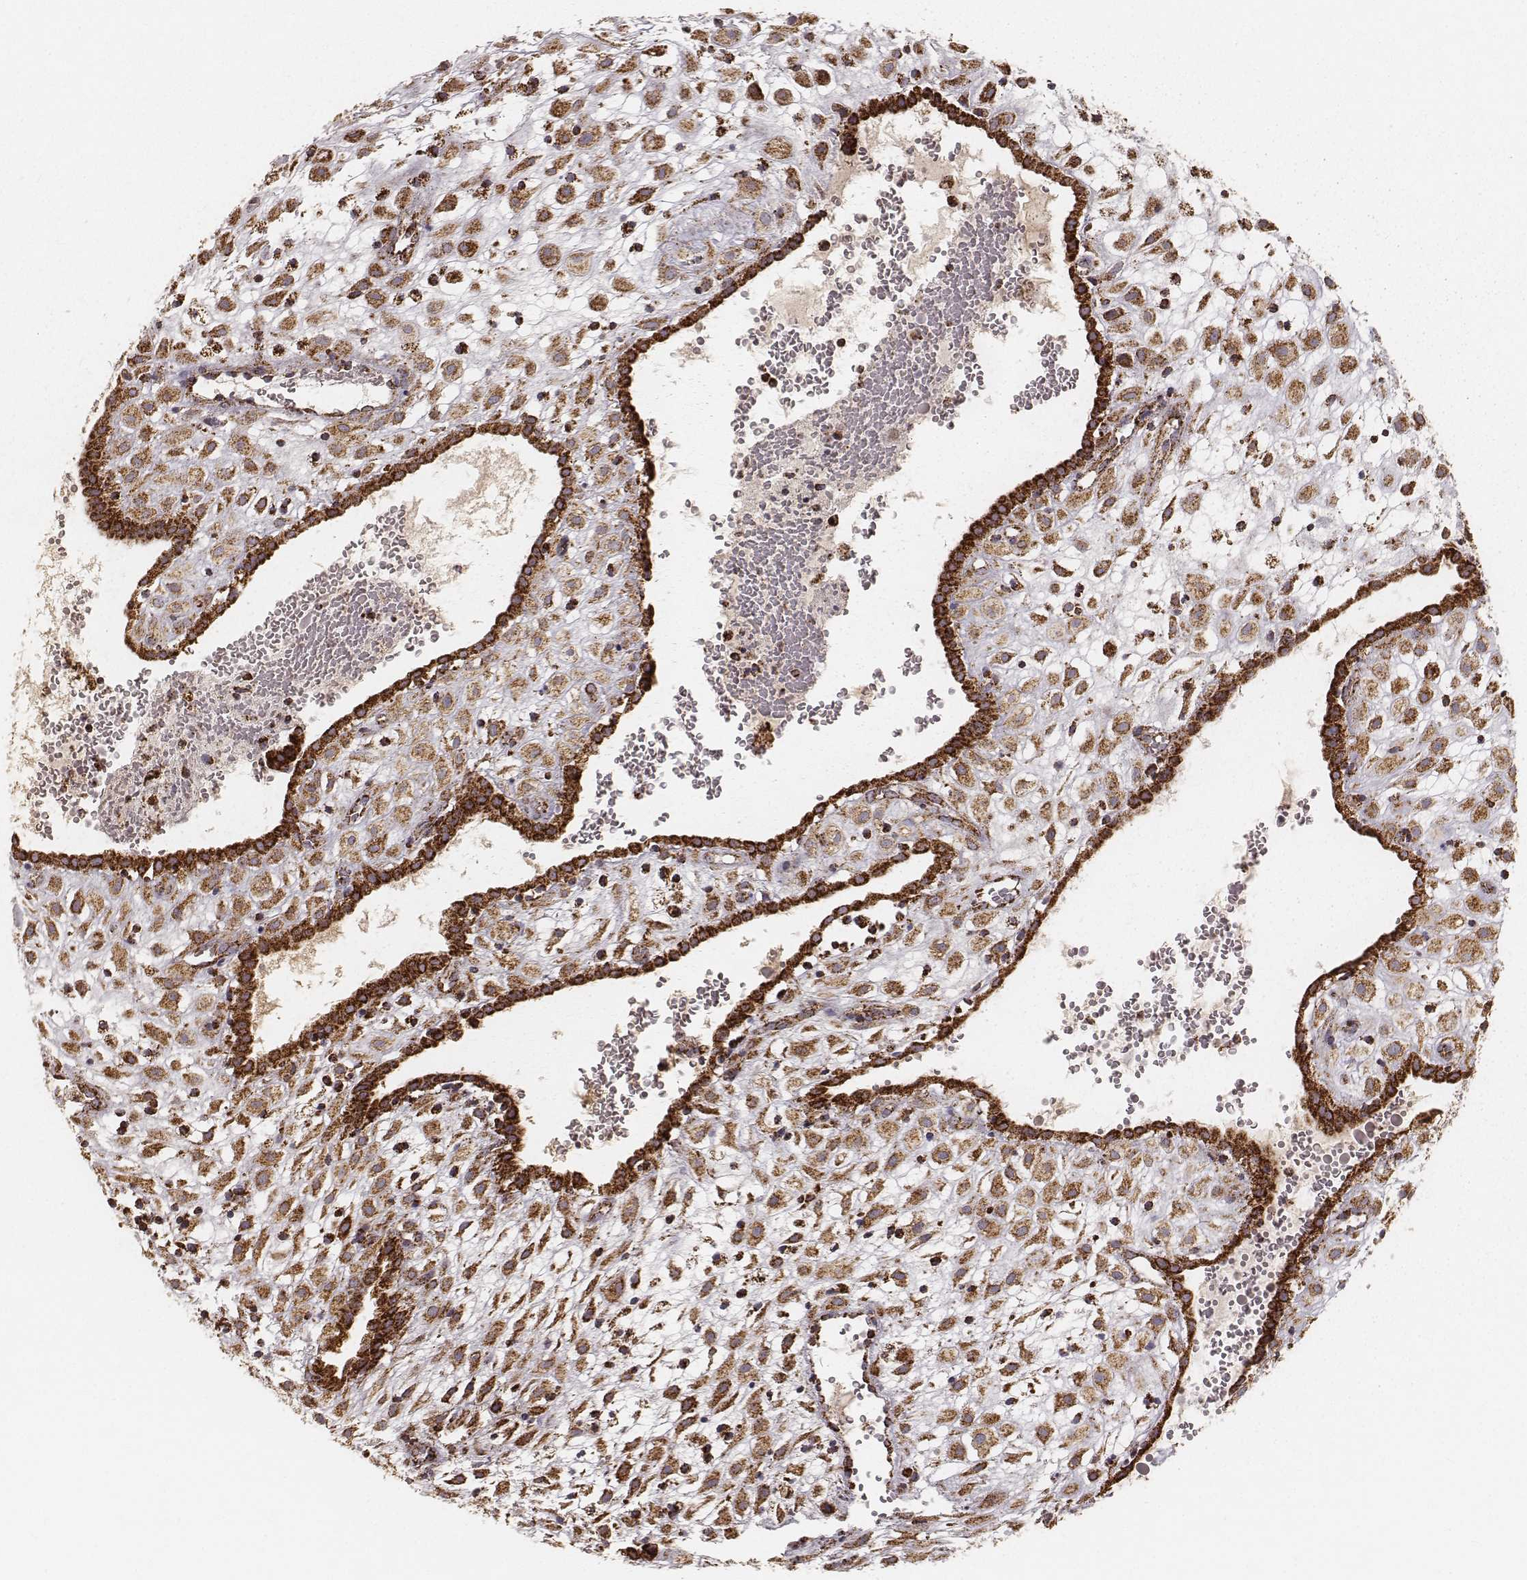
{"staining": {"intensity": "strong", "quantity": ">75%", "location": "cytoplasmic/membranous"}, "tissue": "placenta", "cell_type": "Decidual cells", "image_type": "normal", "snomed": [{"axis": "morphology", "description": "Normal tissue, NOS"}, {"axis": "topography", "description": "Placenta"}], "caption": "Brown immunohistochemical staining in unremarkable human placenta shows strong cytoplasmic/membranous positivity in approximately >75% of decidual cells. The staining is performed using DAB (3,3'-diaminobenzidine) brown chromogen to label protein expression. The nuclei are counter-stained blue using hematoxylin.", "gene": "CS", "patient": {"sex": "female", "age": 24}}